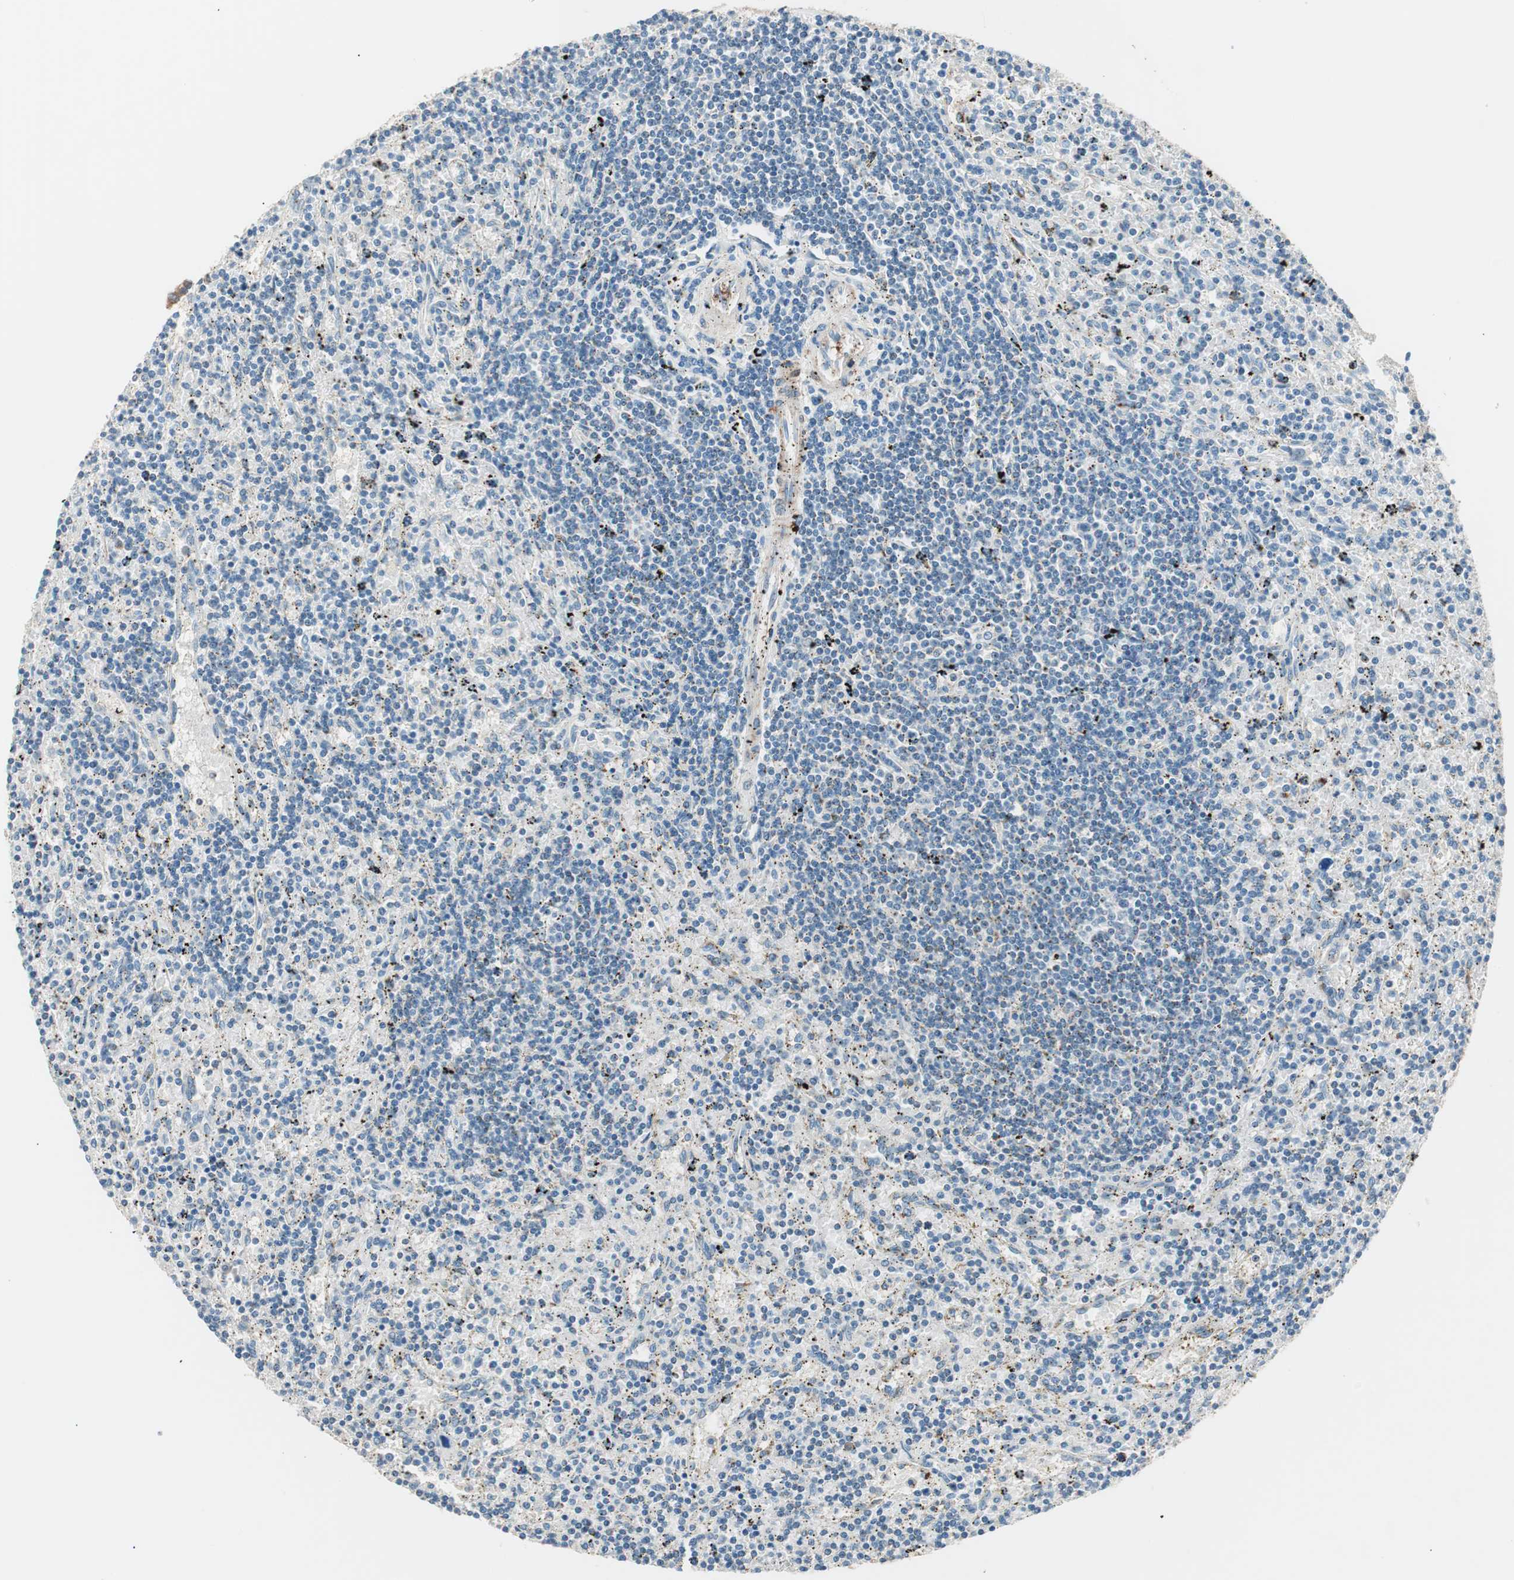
{"staining": {"intensity": "negative", "quantity": "none", "location": "none"}, "tissue": "lymphoma", "cell_type": "Tumor cells", "image_type": "cancer", "snomed": [{"axis": "morphology", "description": "Malignant lymphoma, non-Hodgkin's type, Low grade"}, {"axis": "topography", "description": "Spleen"}], "caption": "High power microscopy micrograph of an immunohistochemistry micrograph of lymphoma, revealing no significant positivity in tumor cells.", "gene": "RAD54B", "patient": {"sex": "male", "age": 76}}